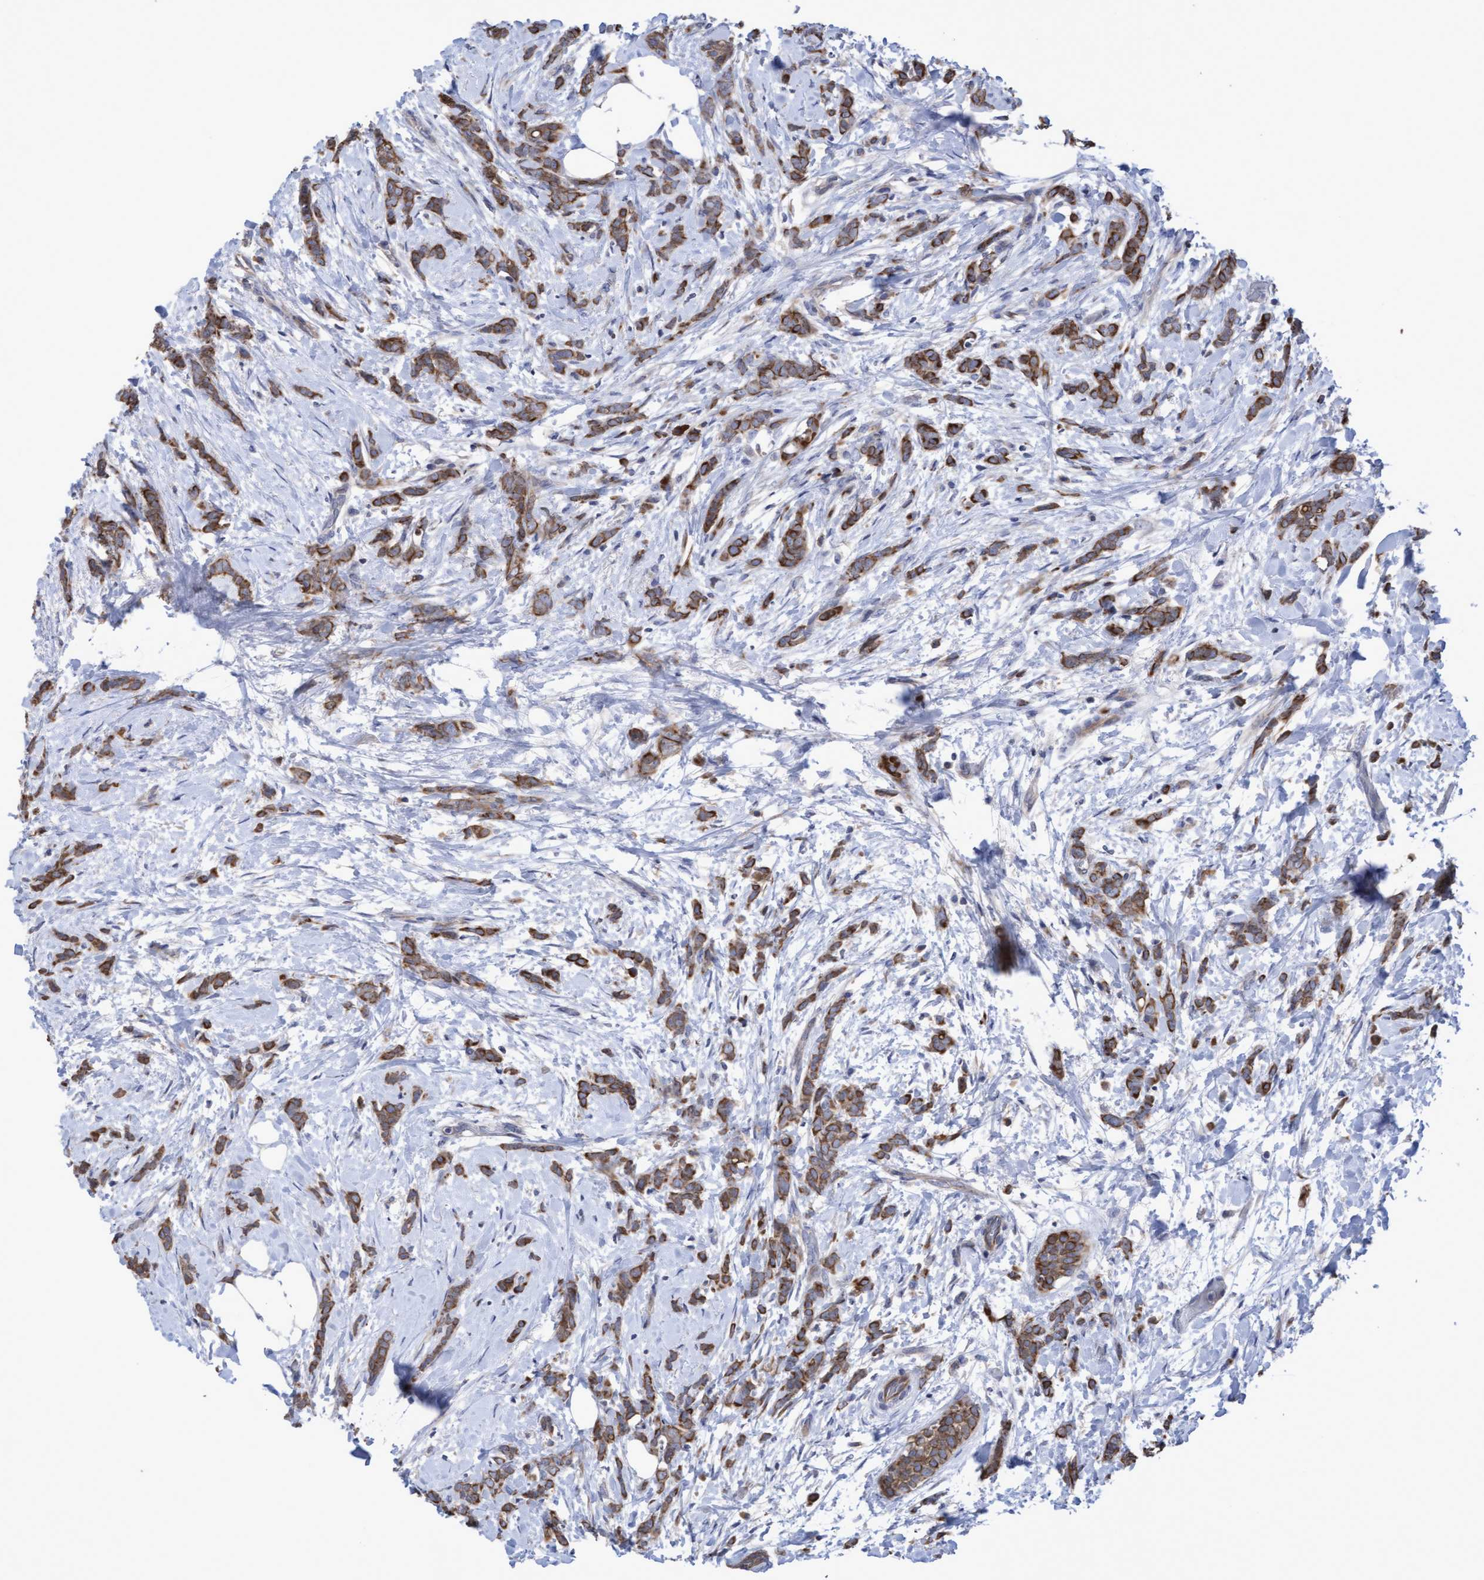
{"staining": {"intensity": "moderate", "quantity": ">75%", "location": "cytoplasmic/membranous"}, "tissue": "breast cancer", "cell_type": "Tumor cells", "image_type": "cancer", "snomed": [{"axis": "morphology", "description": "Lobular carcinoma, in situ"}, {"axis": "morphology", "description": "Lobular carcinoma"}, {"axis": "topography", "description": "Breast"}], "caption": "High-power microscopy captured an IHC histopathology image of breast lobular carcinoma in situ, revealing moderate cytoplasmic/membranous expression in about >75% of tumor cells.", "gene": "KRT24", "patient": {"sex": "female", "age": 41}}